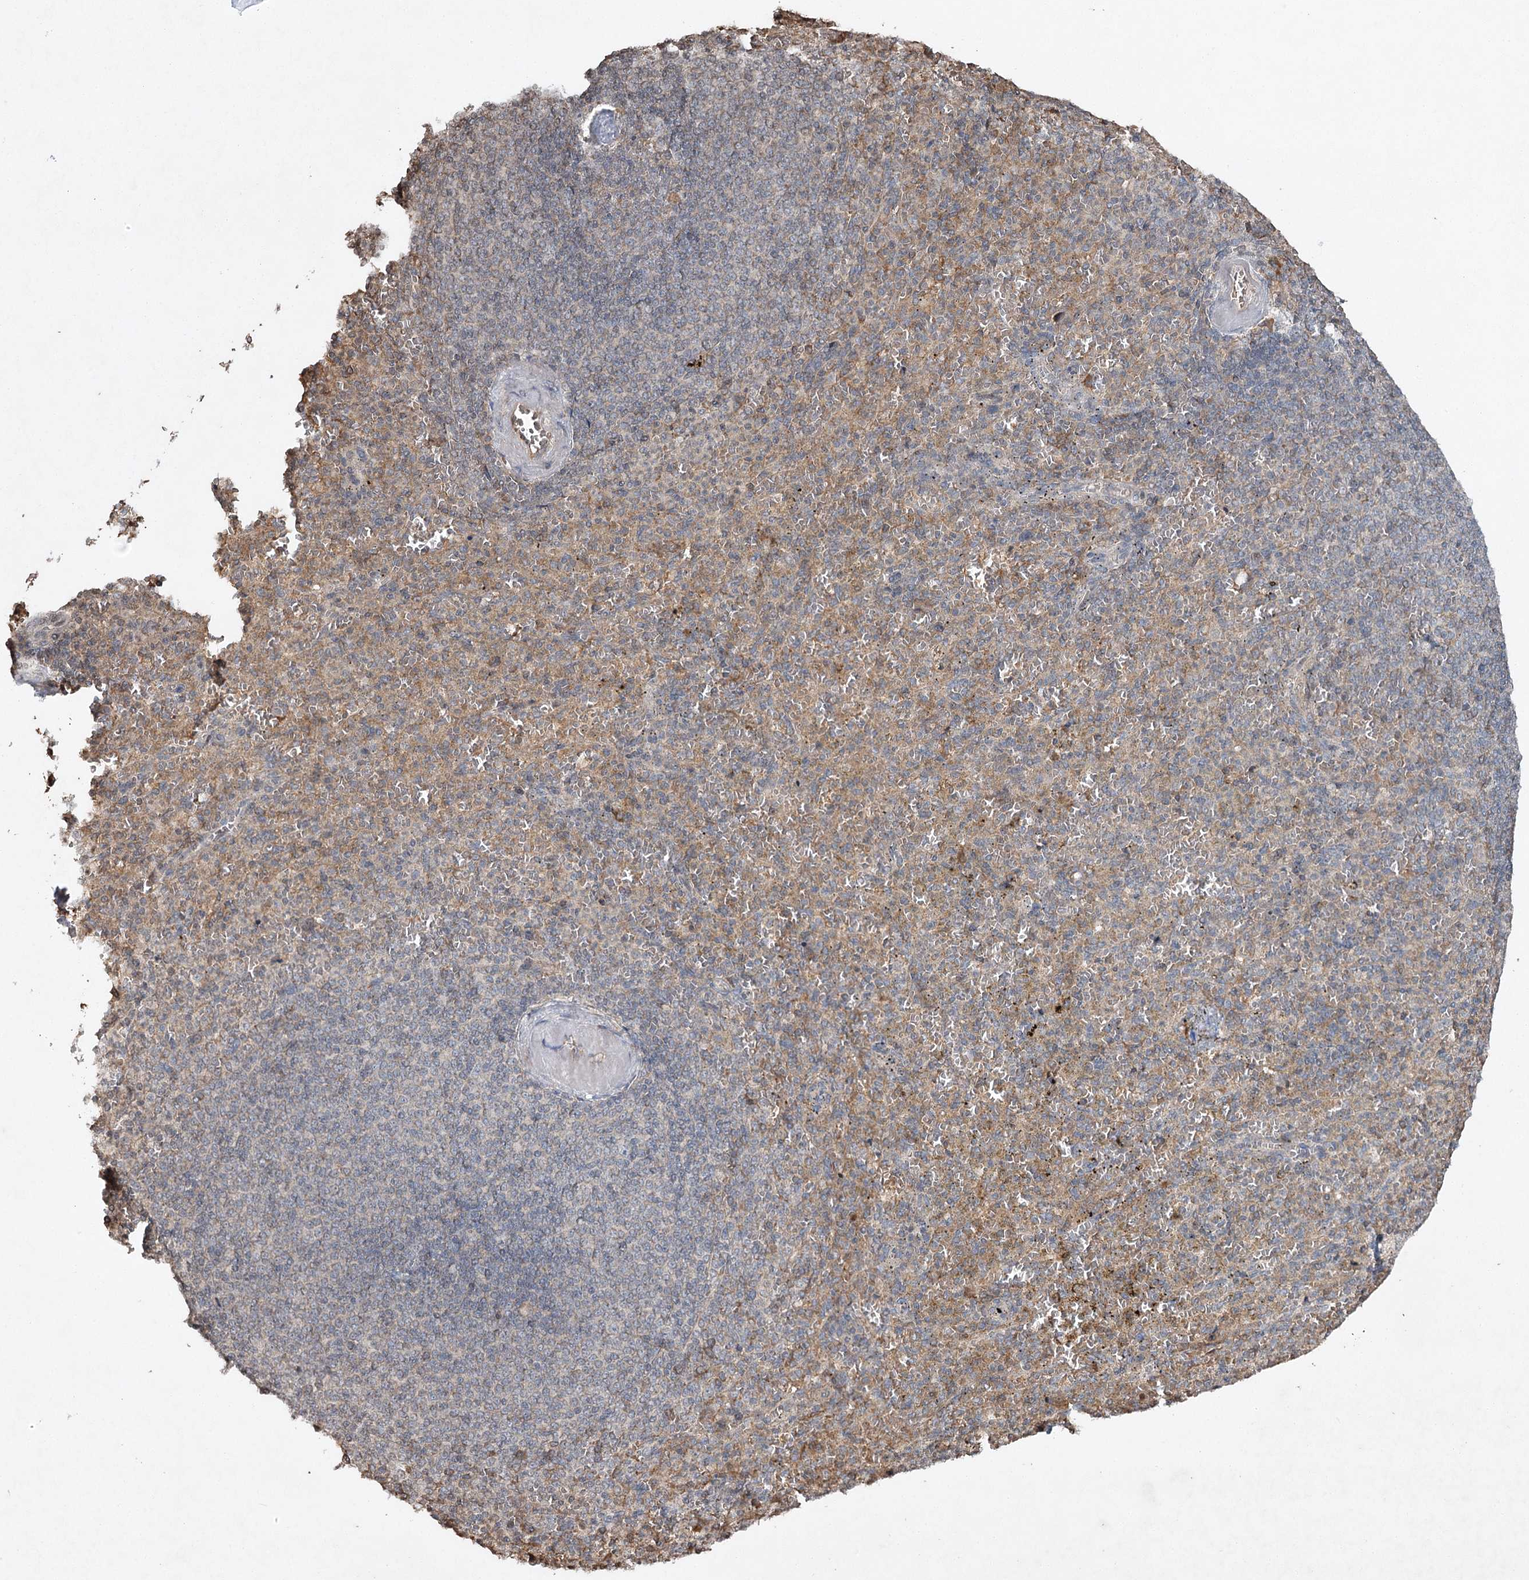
{"staining": {"intensity": "weak", "quantity": "<25%", "location": "cytoplasmic/membranous"}, "tissue": "spleen", "cell_type": "Cells in red pulp", "image_type": "normal", "snomed": [{"axis": "morphology", "description": "Normal tissue, NOS"}, {"axis": "topography", "description": "Spleen"}], "caption": "This photomicrograph is of benign spleen stained with IHC to label a protein in brown with the nuclei are counter-stained blue. There is no staining in cells in red pulp.", "gene": "CYP2B6", "patient": {"sex": "female", "age": 74}}